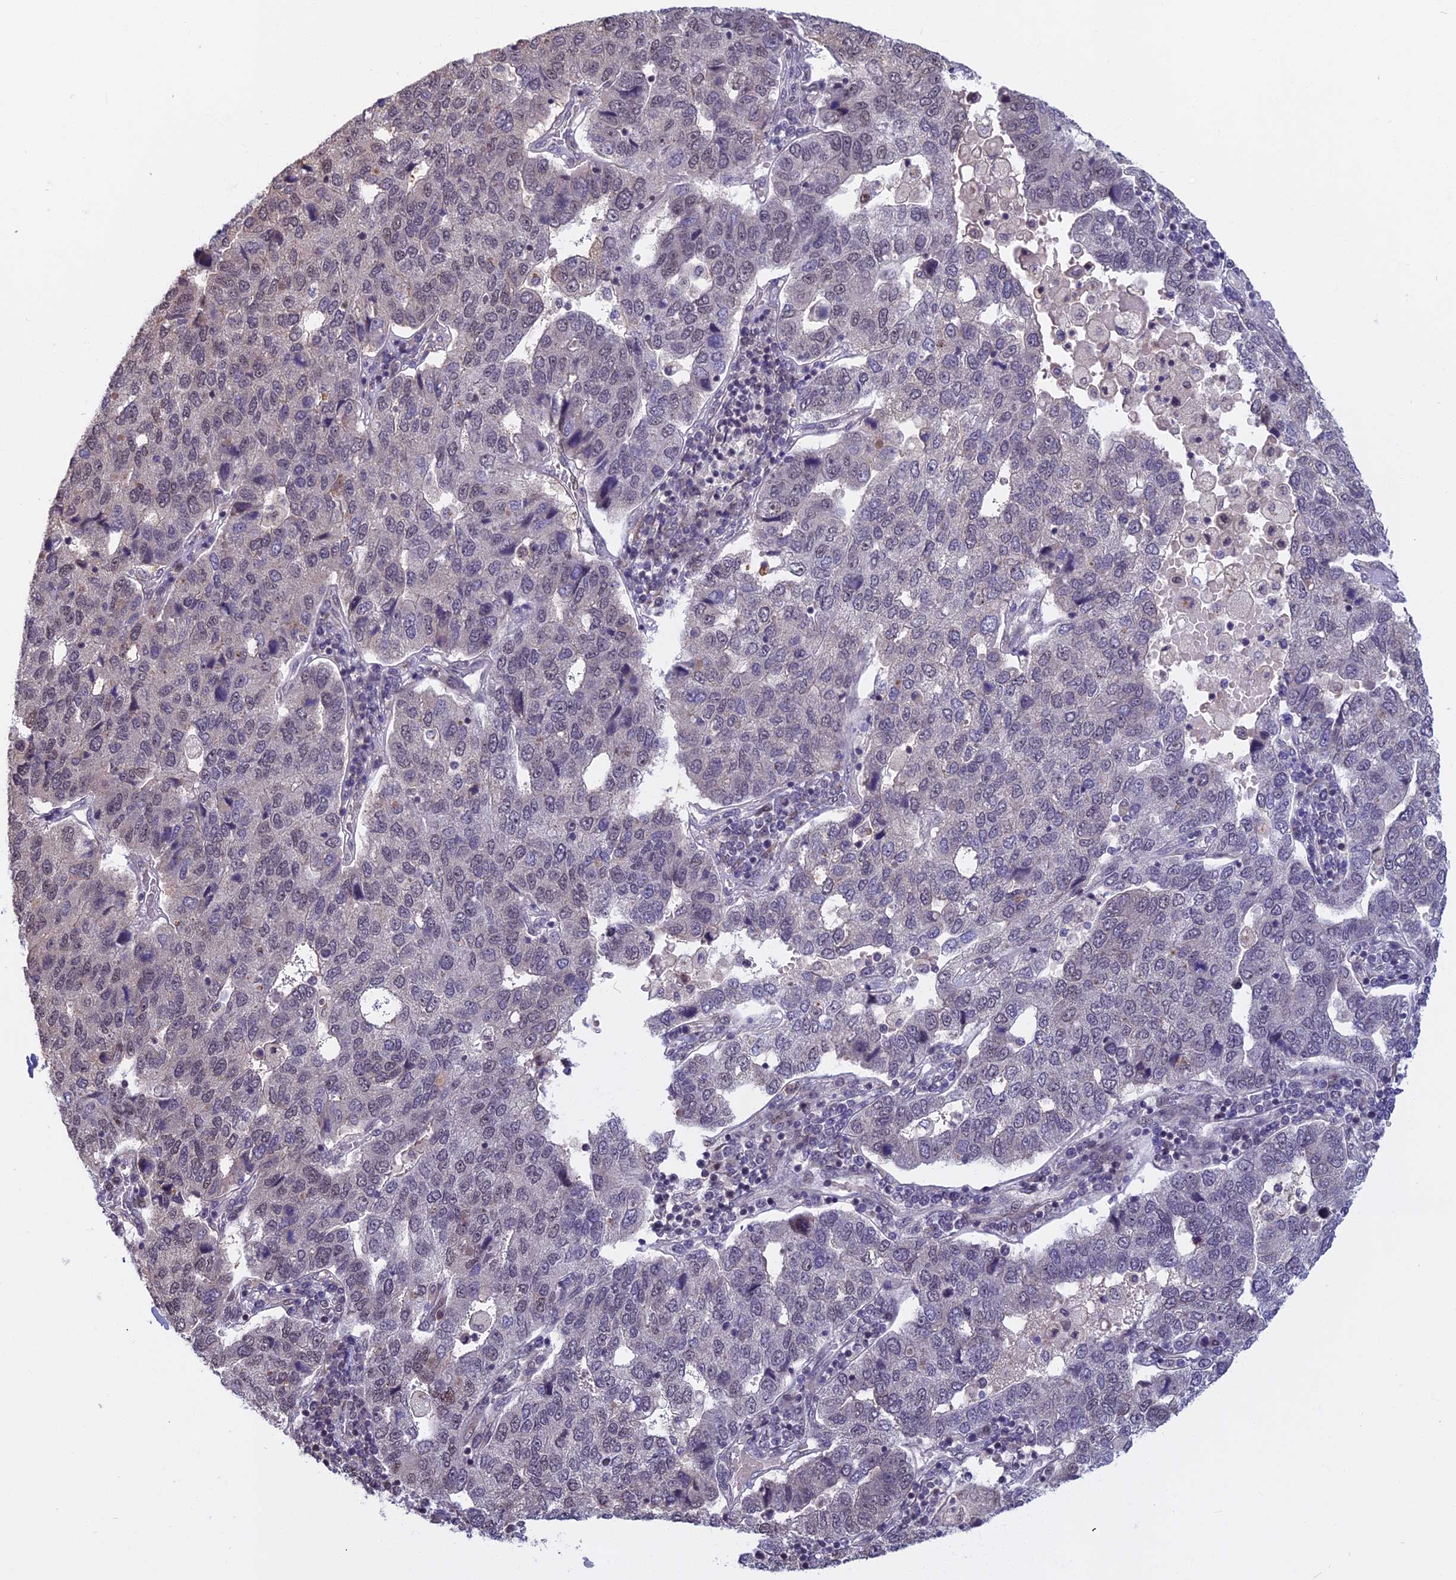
{"staining": {"intensity": "negative", "quantity": "none", "location": "none"}, "tissue": "pancreatic cancer", "cell_type": "Tumor cells", "image_type": "cancer", "snomed": [{"axis": "morphology", "description": "Adenocarcinoma, NOS"}, {"axis": "topography", "description": "Pancreas"}], "caption": "Tumor cells are negative for protein expression in human pancreatic cancer.", "gene": "CCDC113", "patient": {"sex": "female", "age": 61}}